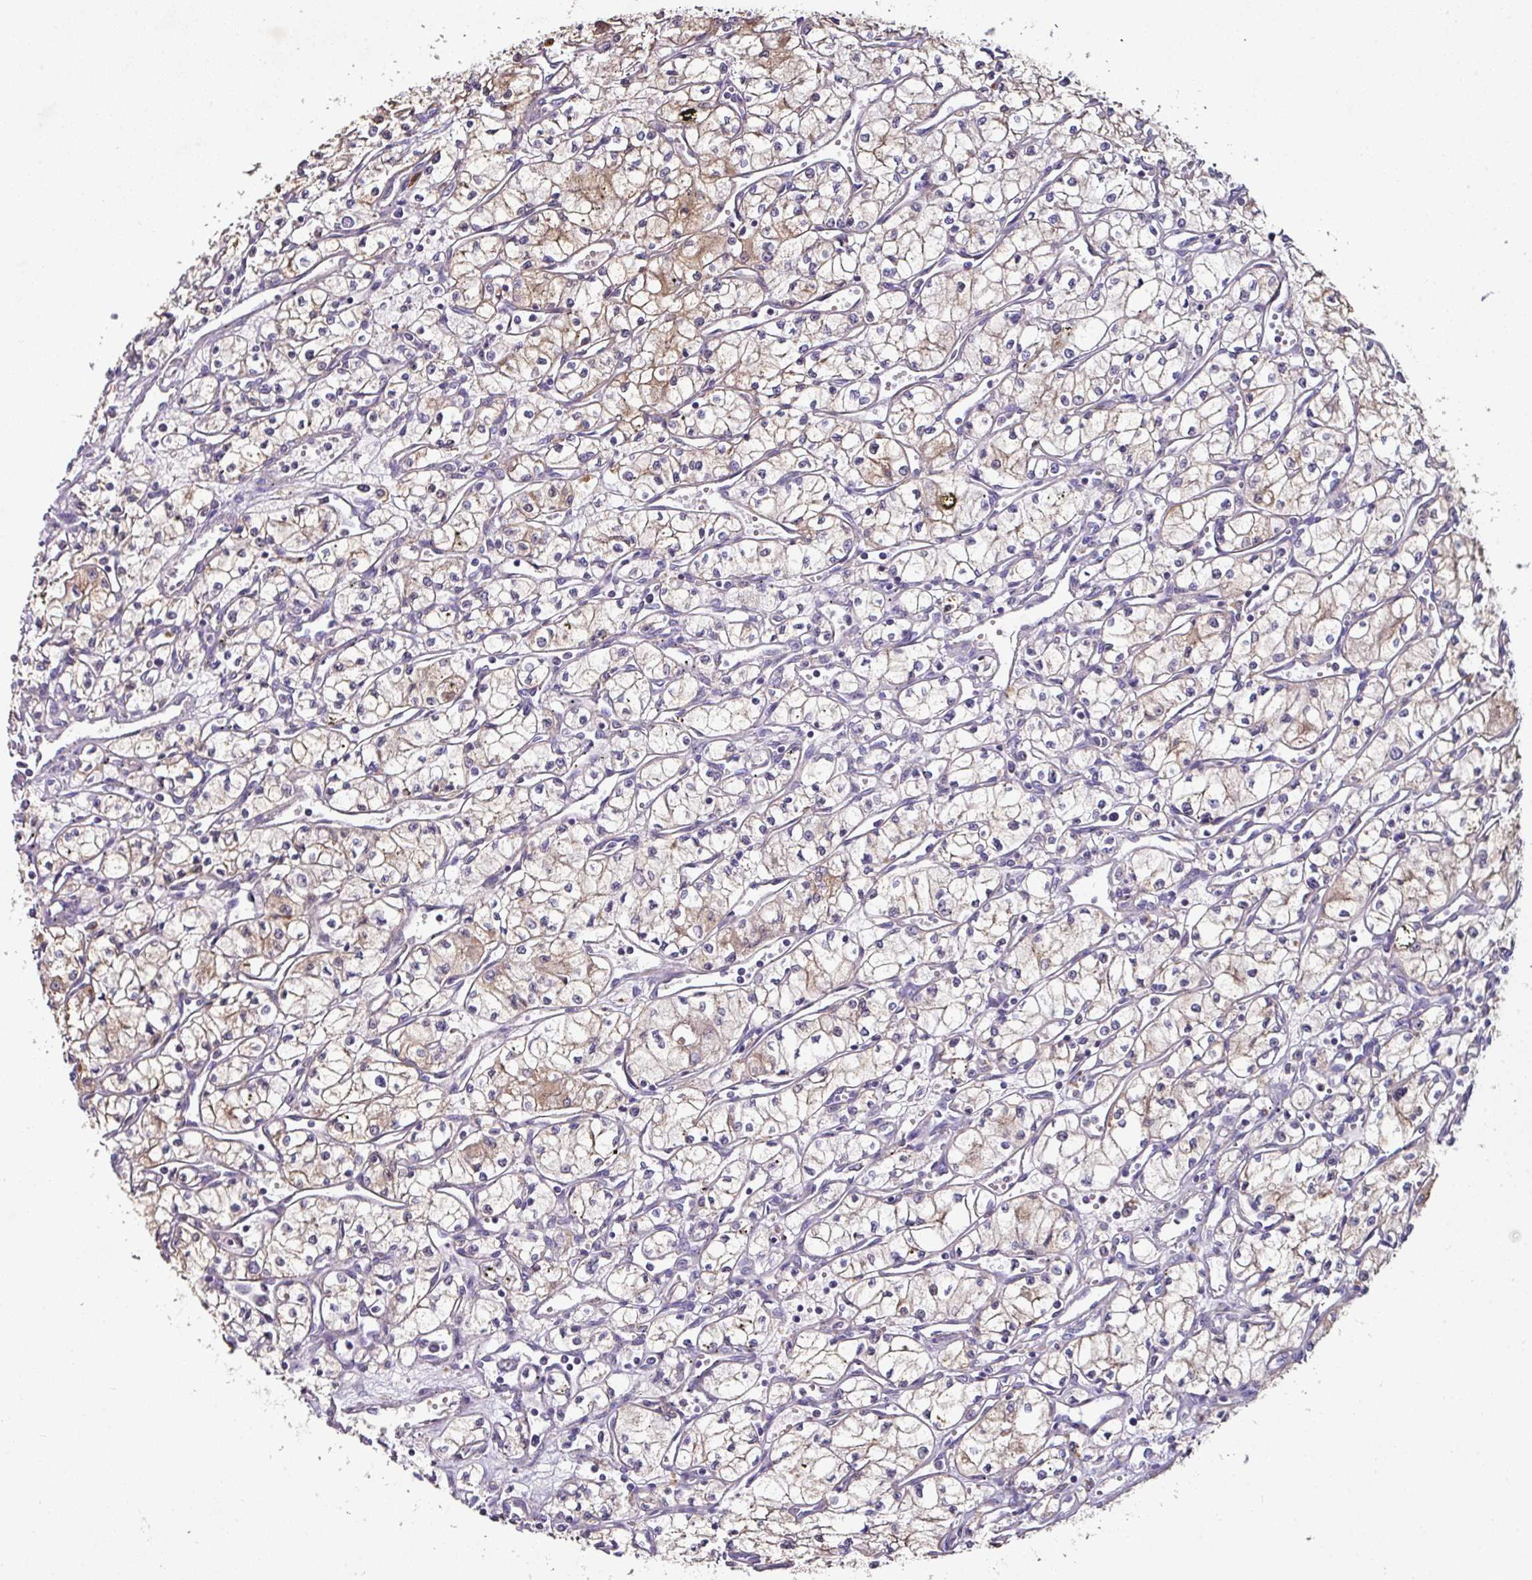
{"staining": {"intensity": "weak", "quantity": ">75%", "location": "cytoplasmic/membranous"}, "tissue": "renal cancer", "cell_type": "Tumor cells", "image_type": "cancer", "snomed": [{"axis": "morphology", "description": "Adenocarcinoma, NOS"}, {"axis": "topography", "description": "Kidney"}], "caption": "DAB immunohistochemical staining of human adenocarcinoma (renal) shows weak cytoplasmic/membranous protein staining in approximately >75% of tumor cells.", "gene": "AEBP2", "patient": {"sex": "male", "age": 59}}